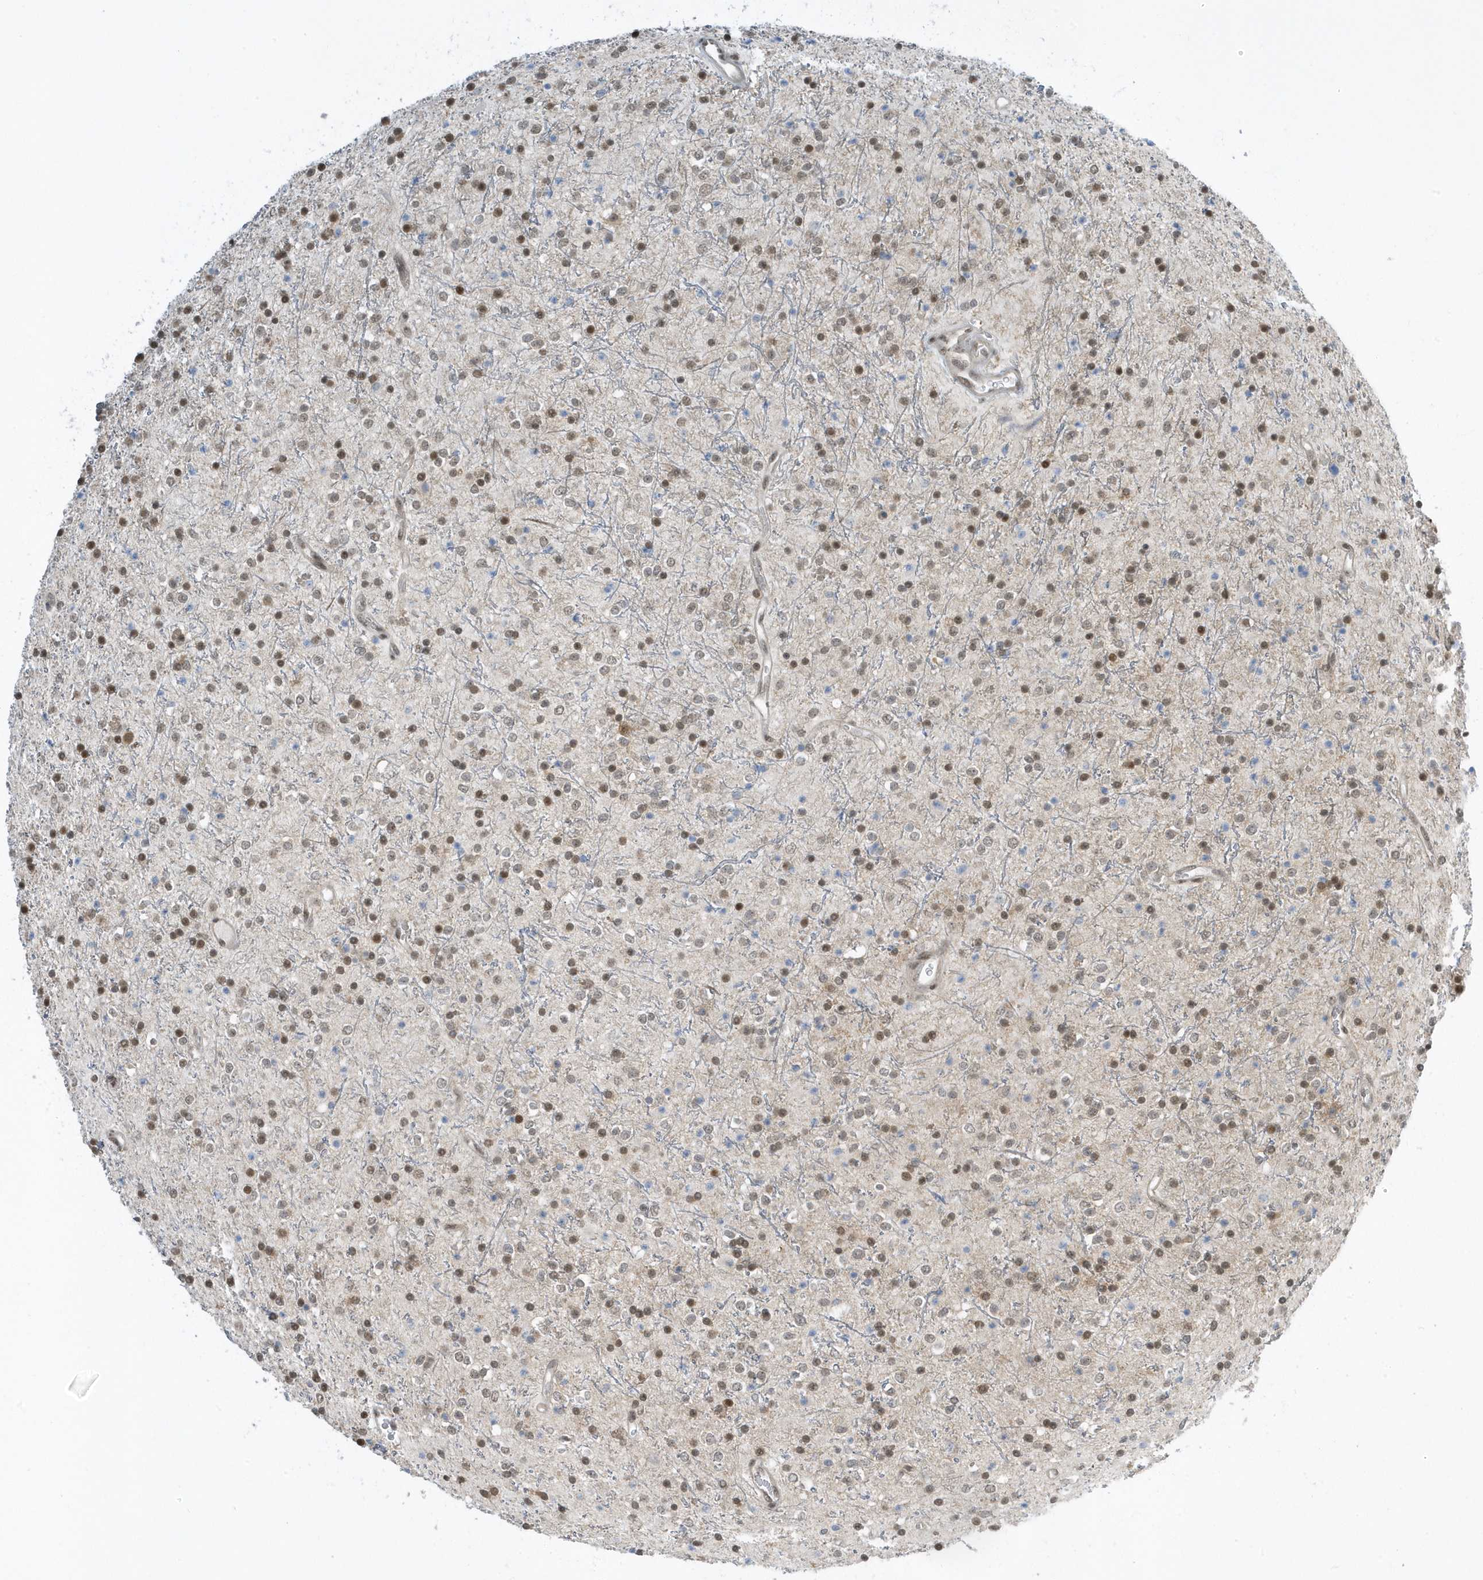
{"staining": {"intensity": "moderate", "quantity": "25%-75%", "location": "nuclear"}, "tissue": "glioma", "cell_type": "Tumor cells", "image_type": "cancer", "snomed": [{"axis": "morphology", "description": "Glioma, malignant, High grade"}, {"axis": "topography", "description": "Brain"}], "caption": "DAB immunohistochemical staining of glioma shows moderate nuclear protein staining in approximately 25%-75% of tumor cells. (DAB = brown stain, brightfield microscopy at high magnification).", "gene": "ZNF740", "patient": {"sex": "male", "age": 34}}